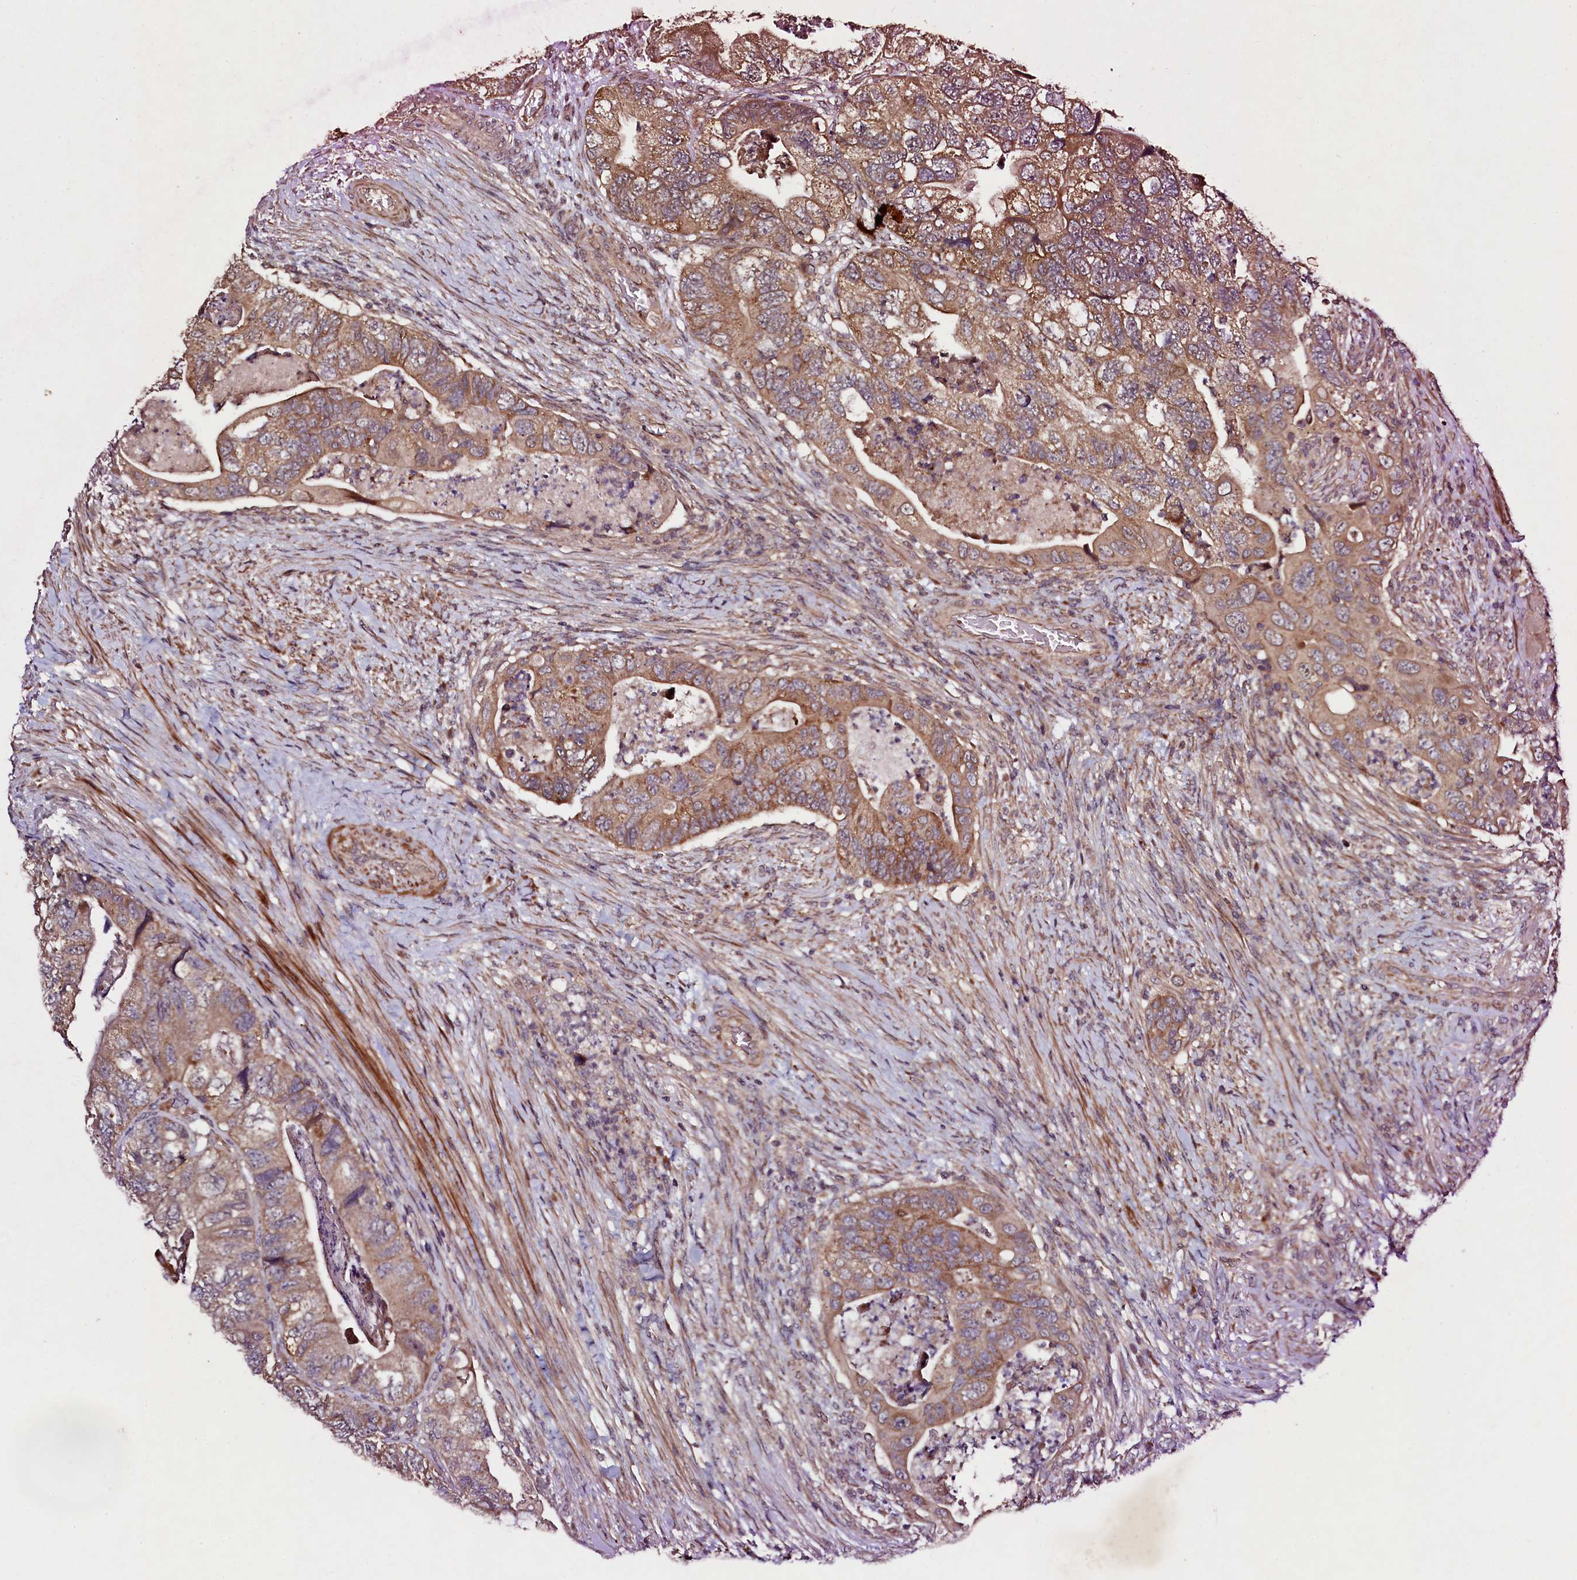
{"staining": {"intensity": "moderate", "quantity": ">75%", "location": "cytoplasmic/membranous"}, "tissue": "colorectal cancer", "cell_type": "Tumor cells", "image_type": "cancer", "snomed": [{"axis": "morphology", "description": "Adenocarcinoma, NOS"}, {"axis": "topography", "description": "Rectum"}], "caption": "Immunohistochemical staining of colorectal adenocarcinoma exhibits medium levels of moderate cytoplasmic/membranous protein staining in approximately >75% of tumor cells.", "gene": "SEC24C", "patient": {"sex": "male", "age": 63}}